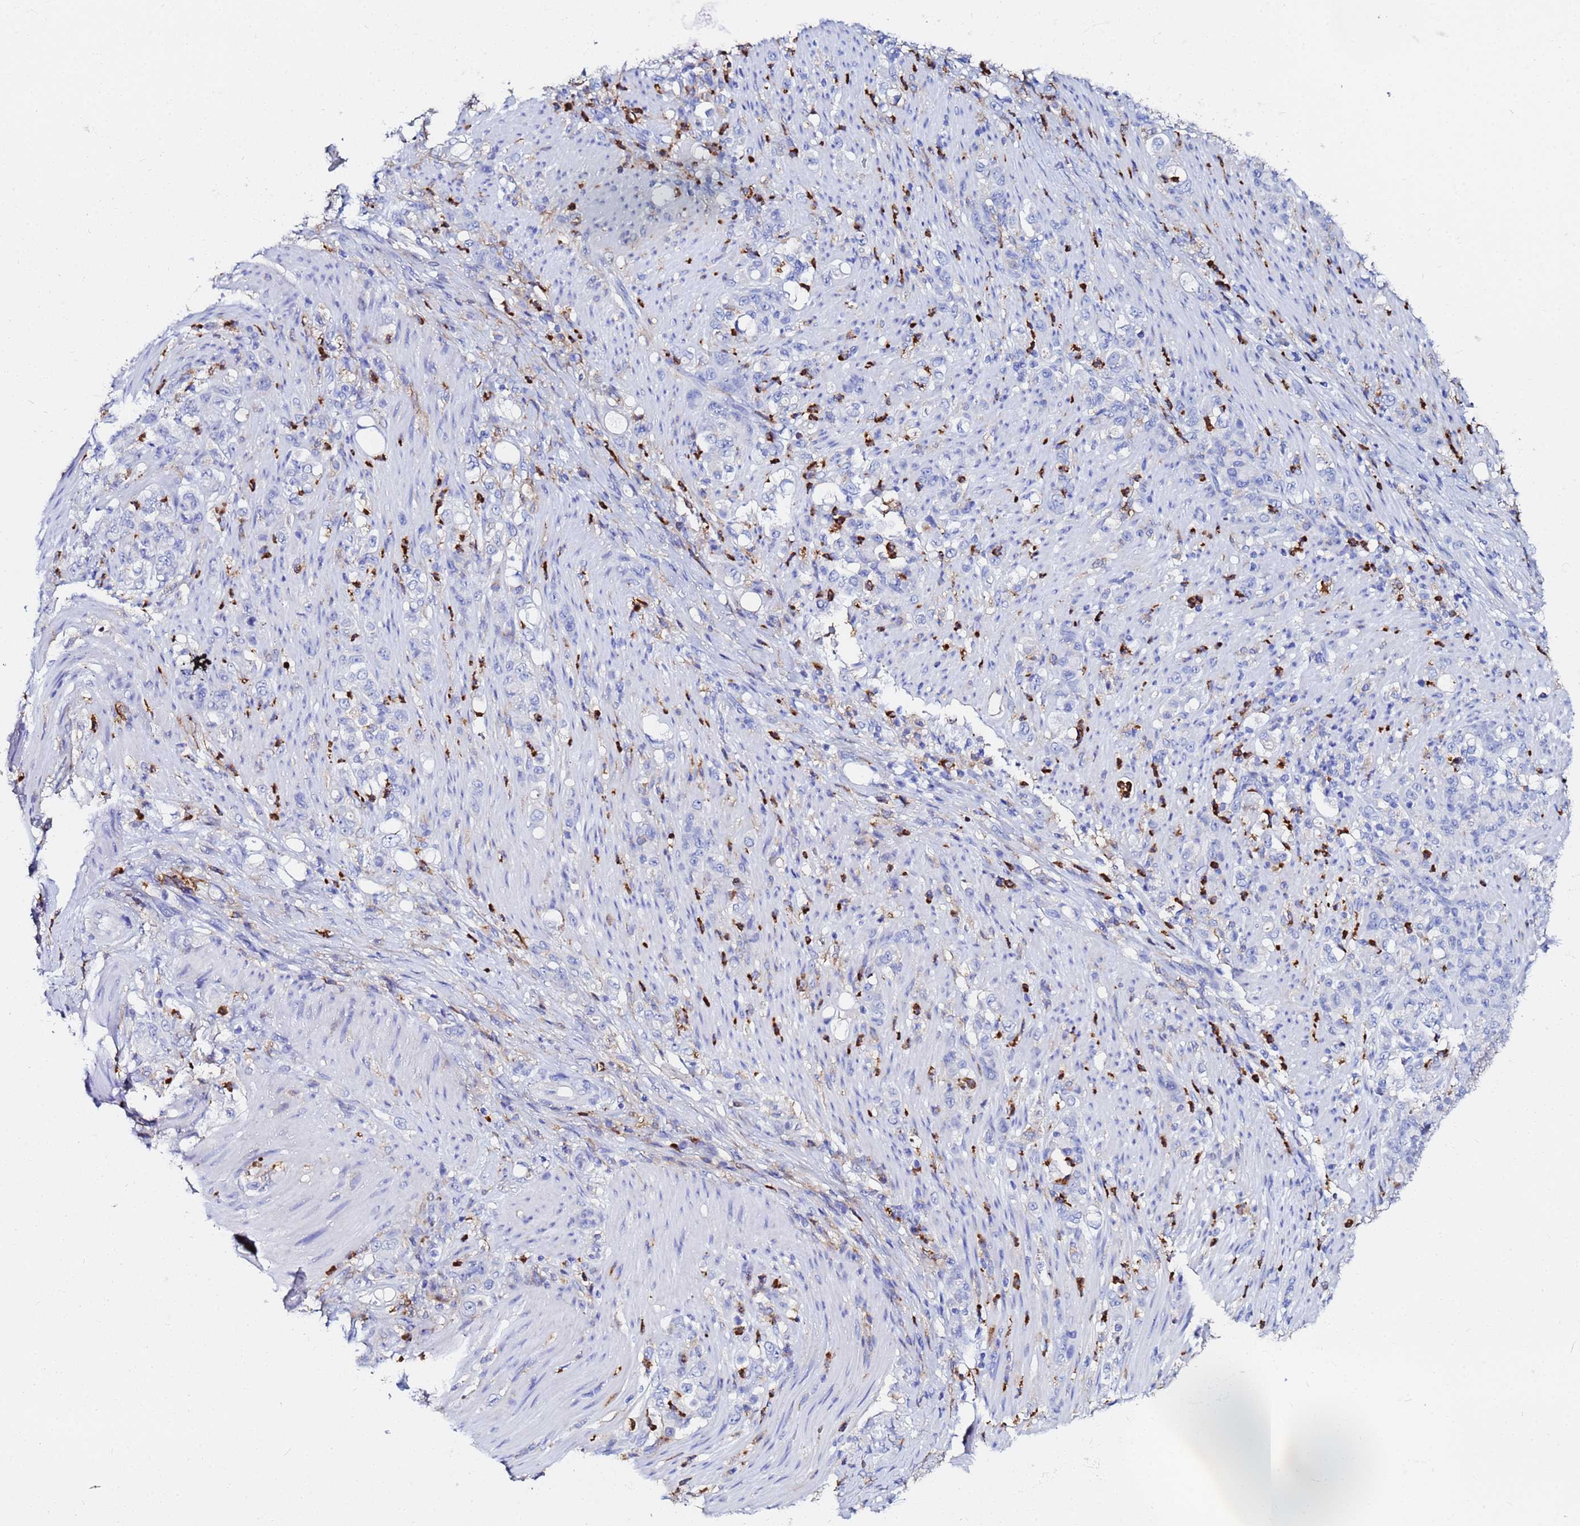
{"staining": {"intensity": "negative", "quantity": "none", "location": "none"}, "tissue": "stomach cancer", "cell_type": "Tumor cells", "image_type": "cancer", "snomed": [{"axis": "morphology", "description": "Normal tissue, NOS"}, {"axis": "morphology", "description": "Adenocarcinoma, NOS"}, {"axis": "topography", "description": "Stomach"}], "caption": "Immunohistochemistry histopathology image of neoplastic tissue: human stomach cancer stained with DAB (3,3'-diaminobenzidine) shows no significant protein positivity in tumor cells. (Immunohistochemistry, brightfield microscopy, high magnification).", "gene": "BASP1", "patient": {"sex": "female", "age": 79}}